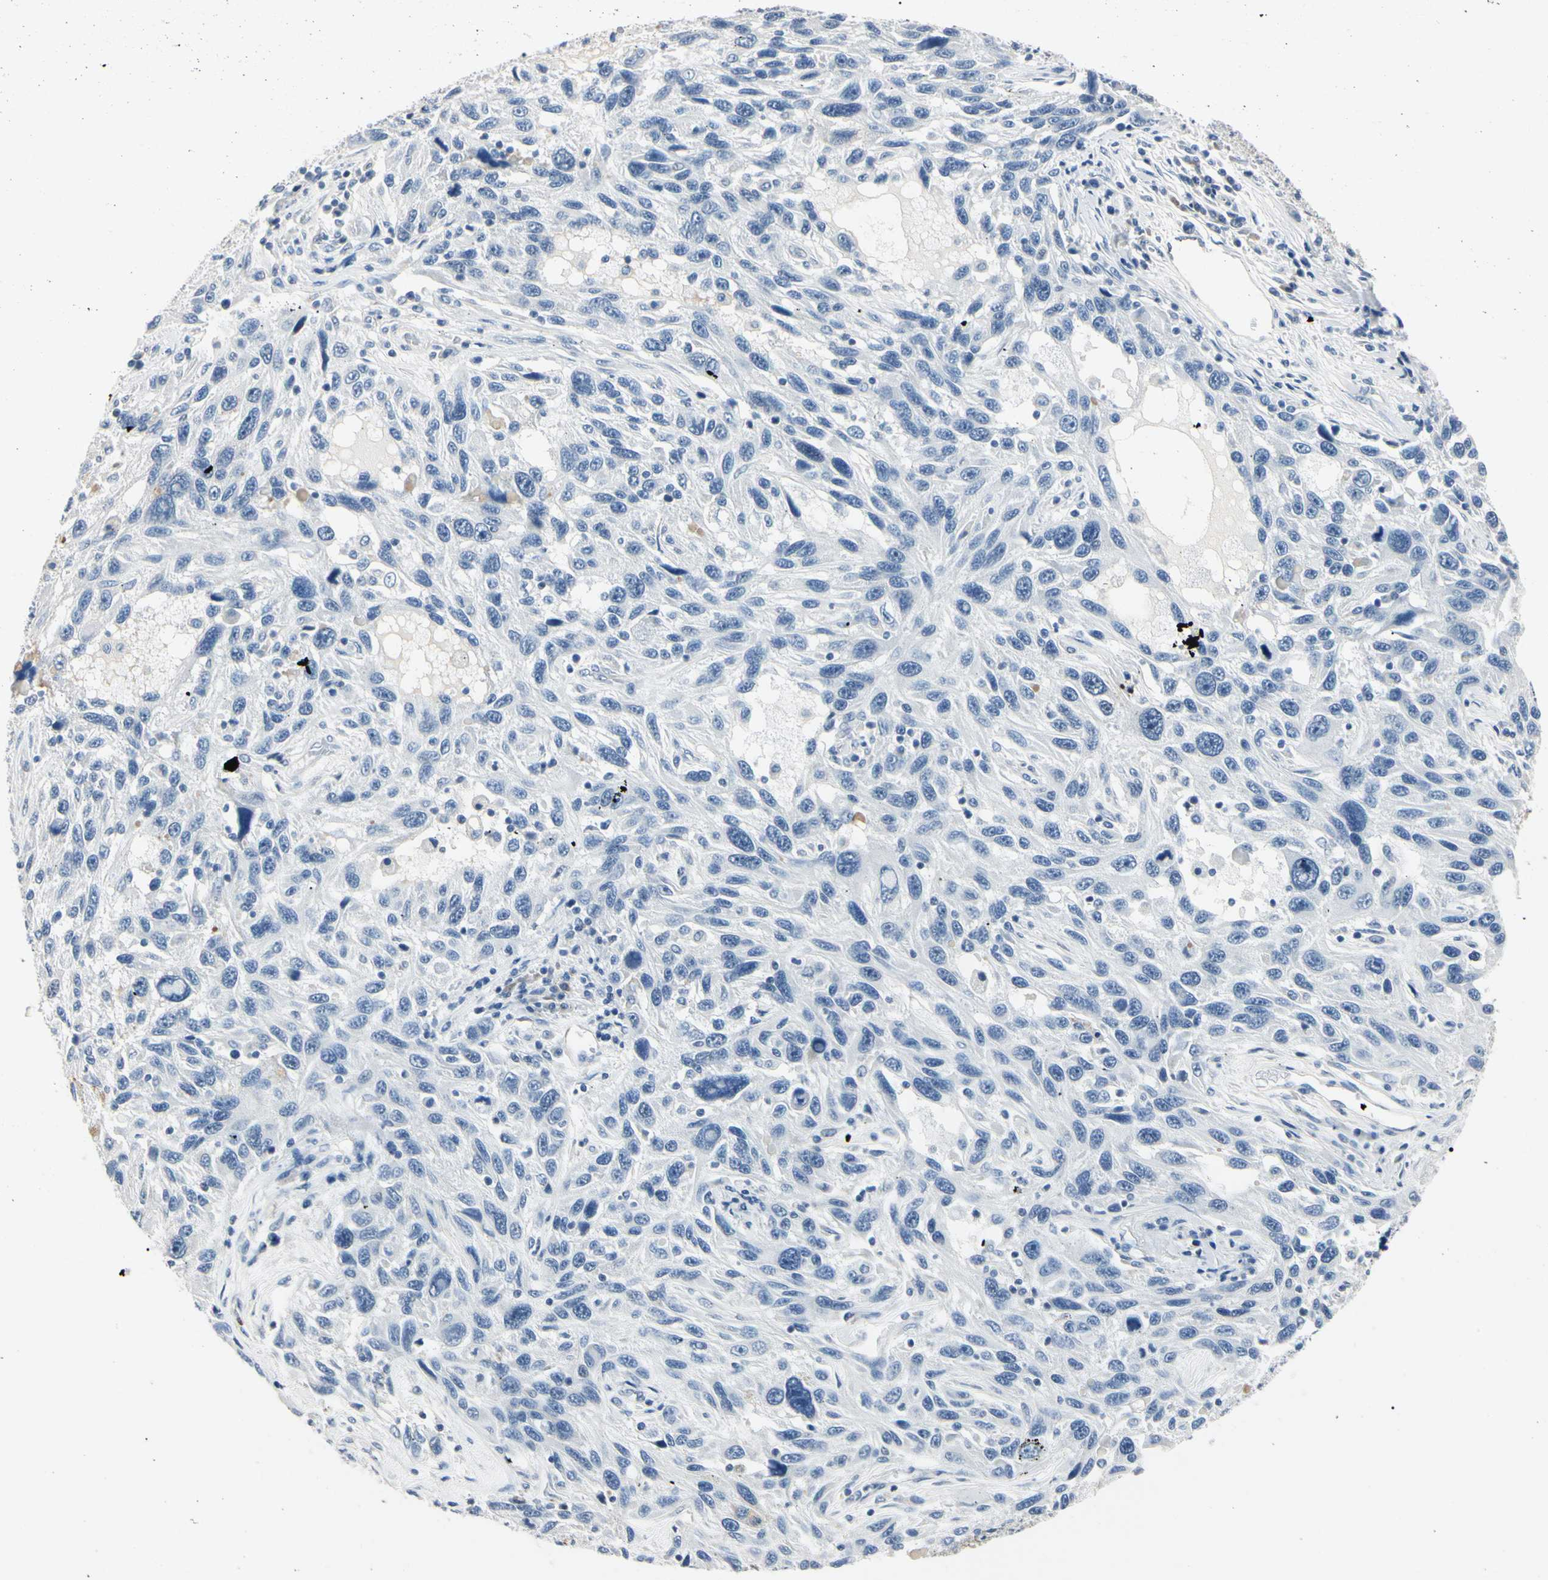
{"staining": {"intensity": "negative", "quantity": "none", "location": "none"}, "tissue": "melanoma", "cell_type": "Tumor cells", "image_type": "cancer", "snomed": [{"axis": "morphology", "description": "Malignant melanoma, NOS"}, {"axis": "topography", "description": "Skin"}], "caption": "Photomicrograph shows no protein expression in tumor cells of malignant melanoma tissue.", "gene": "AKR1C3", "patient": {"sex": "male", "age": 53}}